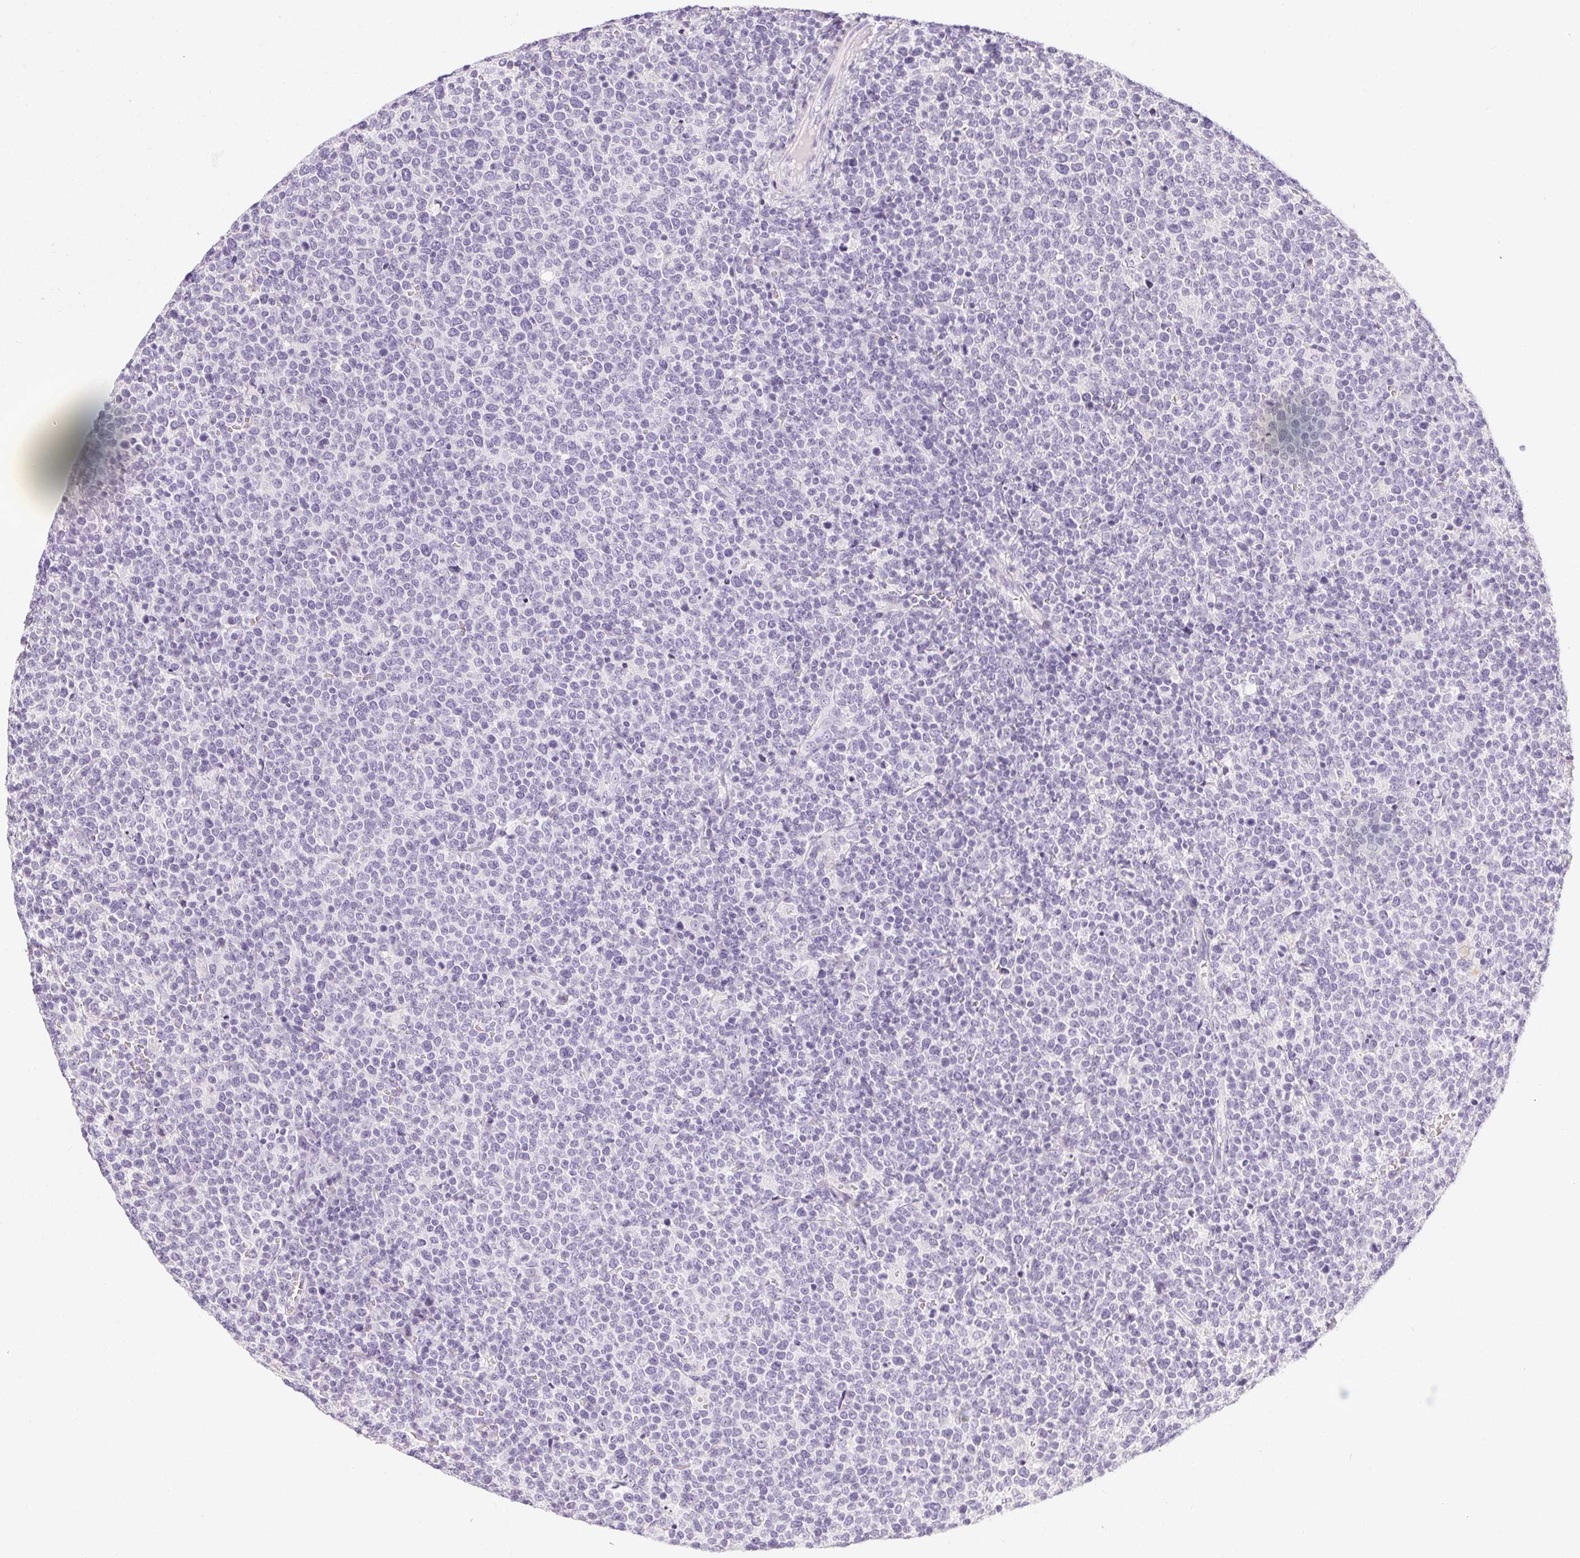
{"staining": {"intensity": "negative", "quantity": "none", "location": "none"}, "tissue": "lymphoma", "cell_type": "Tumor cells", "image_type": "cancer", "snomed": [{"axis": "morphology", "description": "Malignant lymphoma, non-Hodgkin's type, High grade"}, {"axis": "topography", "description": "Lymph node"}], "caption": "DAB (3,3'-diaminobenzidine) immunohistochemical staining of high-grade malignant lymphoma, non-Hodgkin's type displays no significant positivity in tumor cells.", "gene": "PPY", "patient": {"sex": "male", "age": 61}}